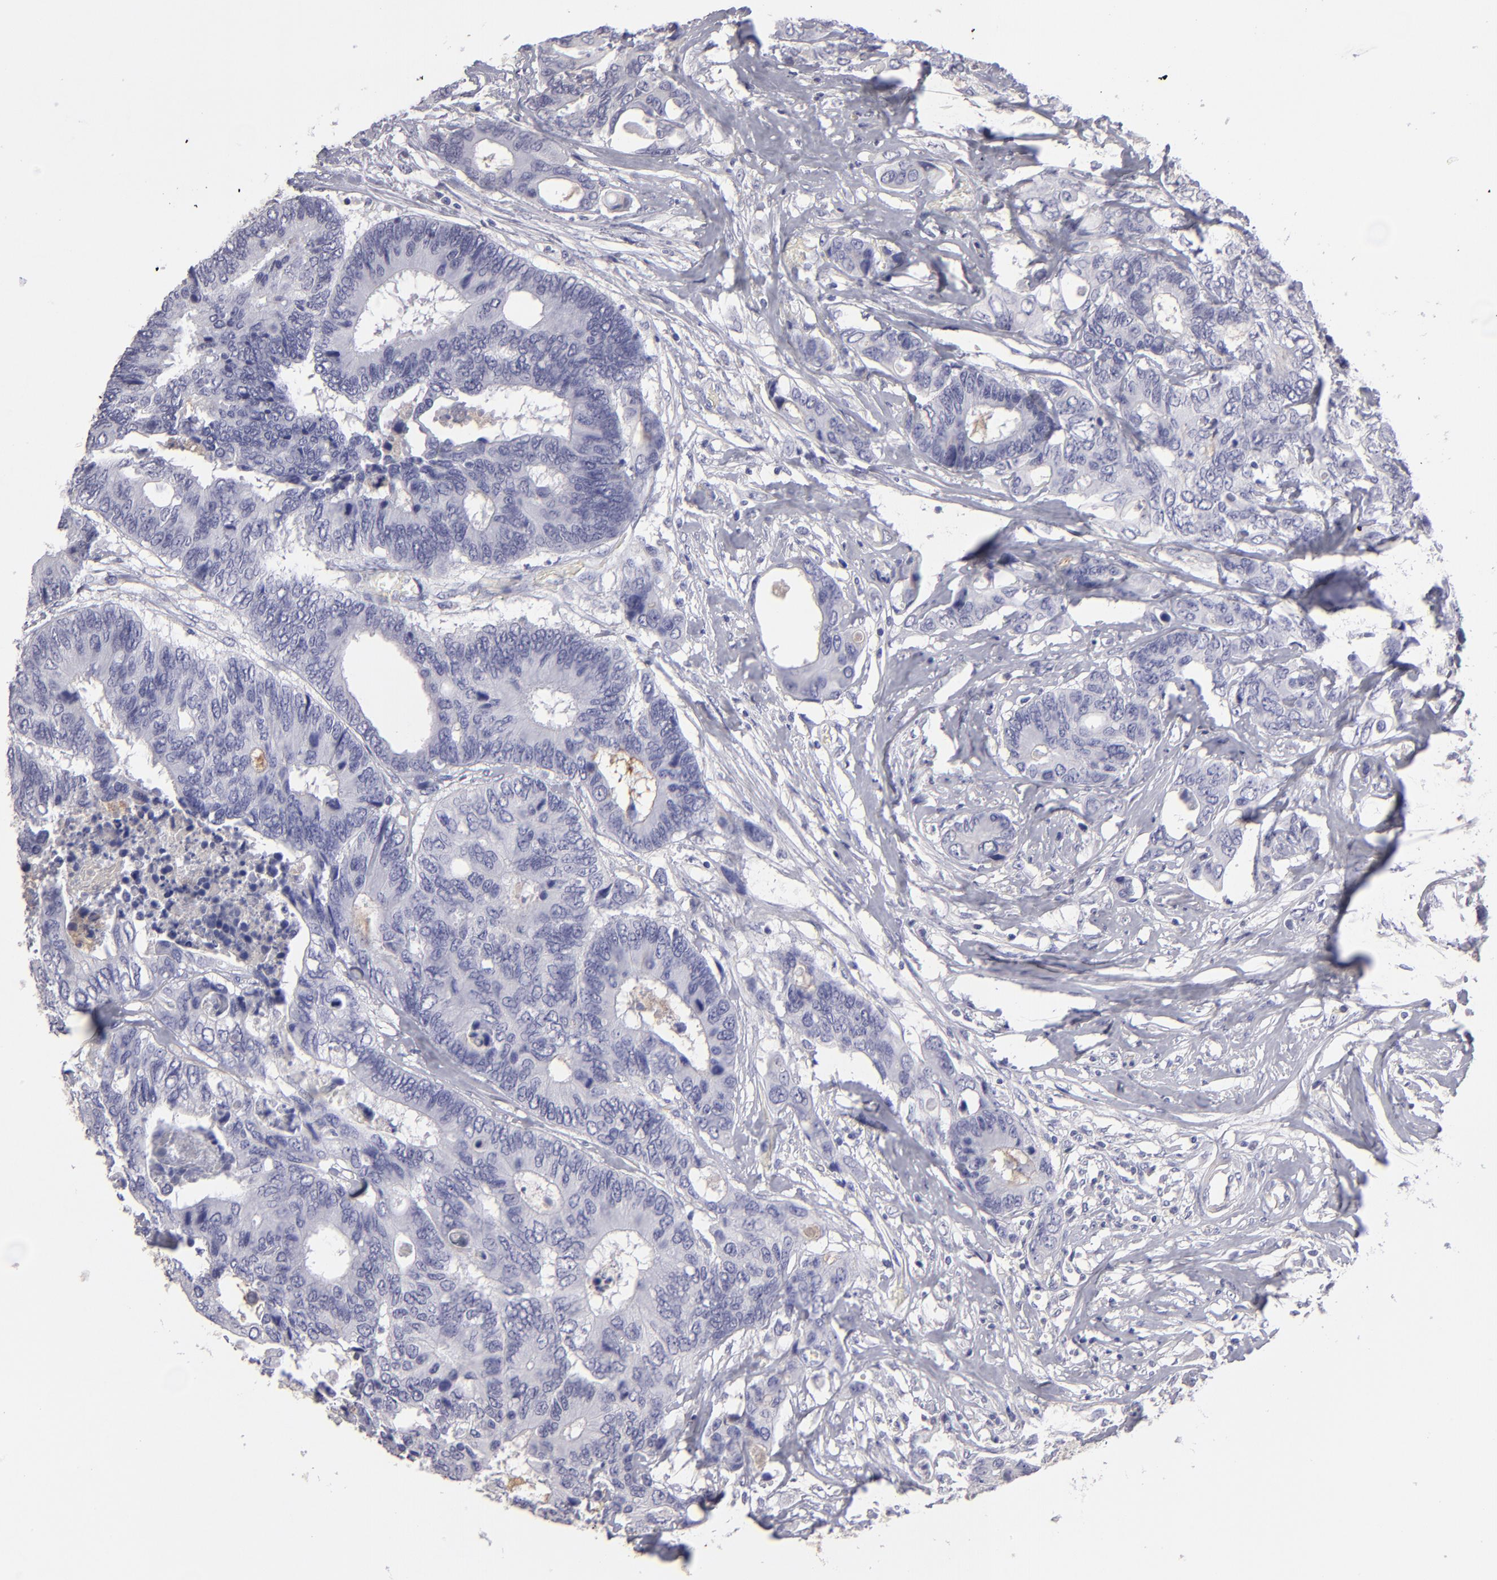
{"staining": {"intensity": "negative", "quantity": "none", "location": "none"}, "tissue": "colorectal cancer", "cell_type": "Tumor cells", "image_type": "cancer", "snomed": [{"axis": "morphology", "description": "Adenocarcinoma, NOS"}, {"axis": "topography", "description": "Rectum"}], "caption": "A high-resolution photomicrograph shows immunohistochemistry staining of colorectal cancer (adenocarcinoma), which shows no significant expression in tumor cells. (Stains: DAB IHC with hematoxylin counter stain, Microscopy: brightfield microscopy at high magnification).", "gene": "ABCC4", "patient": {"sex": "male", "age": 55}}